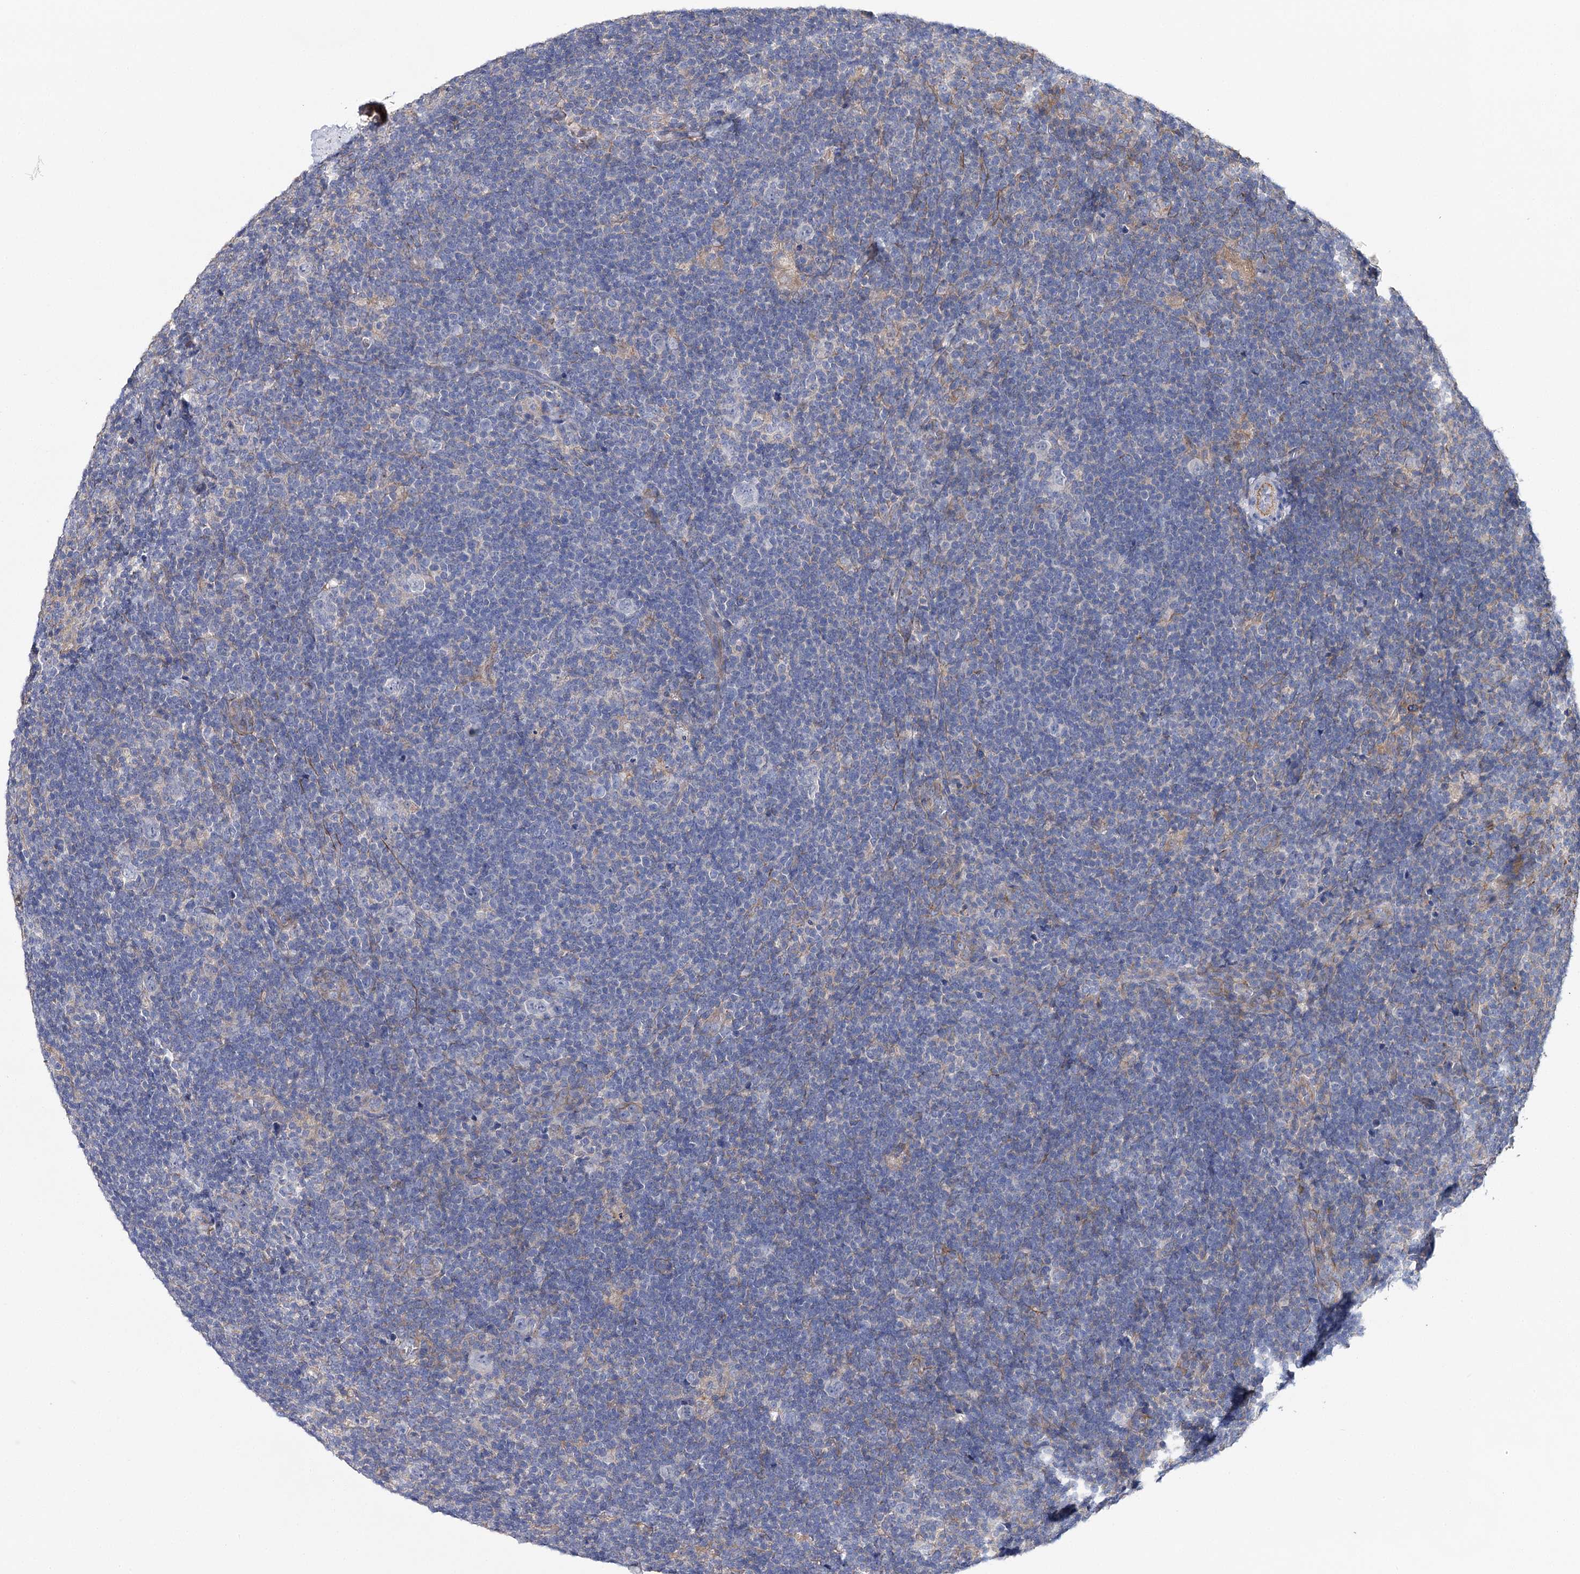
{"staining": {"intensity": "negative", "quantity": "none", "location": "none"}, "tissue": "lymphoma", "cell_type": "Tumor cells", "image_type": "cancer", "snomed": [{"axis": "morphology", "description": "Hodgkin's disease, NOS"}, {"axis": "topography", "description": "Lymph node"}], "caption": "Lymphoma was stained to show a protein in brown. There is no significant expression in tumor cells. The staining is performed using DAB (3,3'-diaminobenzidine) brown chromogen with nuclei counter-stained in using hematoxylin.", "gene": "EPYC", "patient": {"sex": "female", "age": 57}}